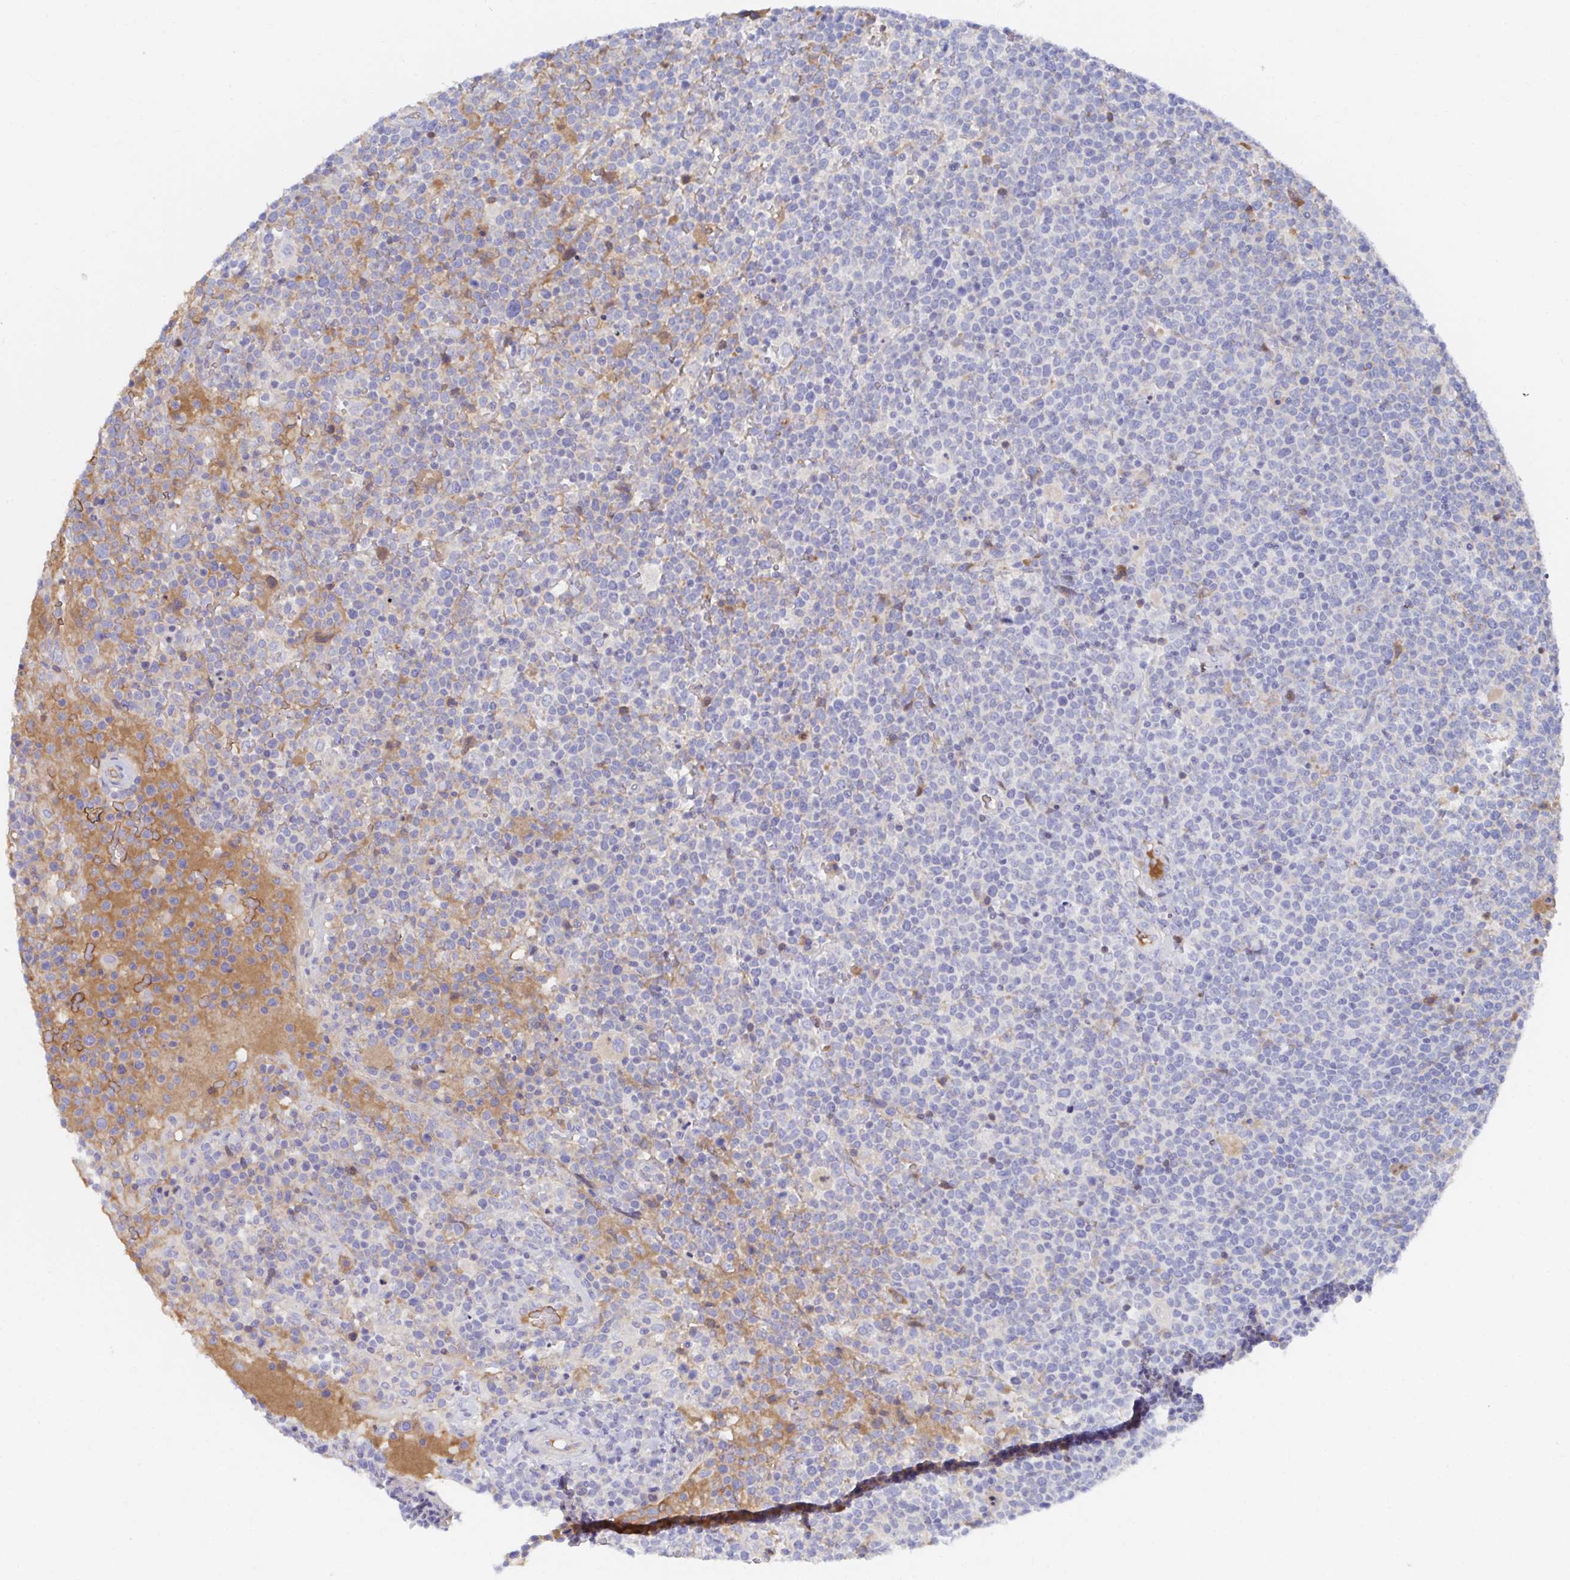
{"staining": {"intensity": "negative", "quantity": "none", "location": "none"}, "tissue": "lymphoma", "cell_type": "Tumor cells", "image_type": "cancer", "snomed": [{"axis": "morphology", "description": "Malignant lymphoma, non-Hodgkin's type, High grade"}, {"axis": "topography", "description": "Lymph node"}], "caption": "Immunohistochemistry photomicrograph of malignant lymphoma, non-Hodgkin's type (high-grade) stained for a protein (brown), which exhibits no staining in tumor cells. The staining was performed using DAB (3,3'-diaminobenzidine) to visualize the protein expression in brown, while the nuclei were stained in blue with hematoxylin (Magnification: 20x).", "gene": "TNFAIP6", "patient": {"sex": "male", "age": 61}}